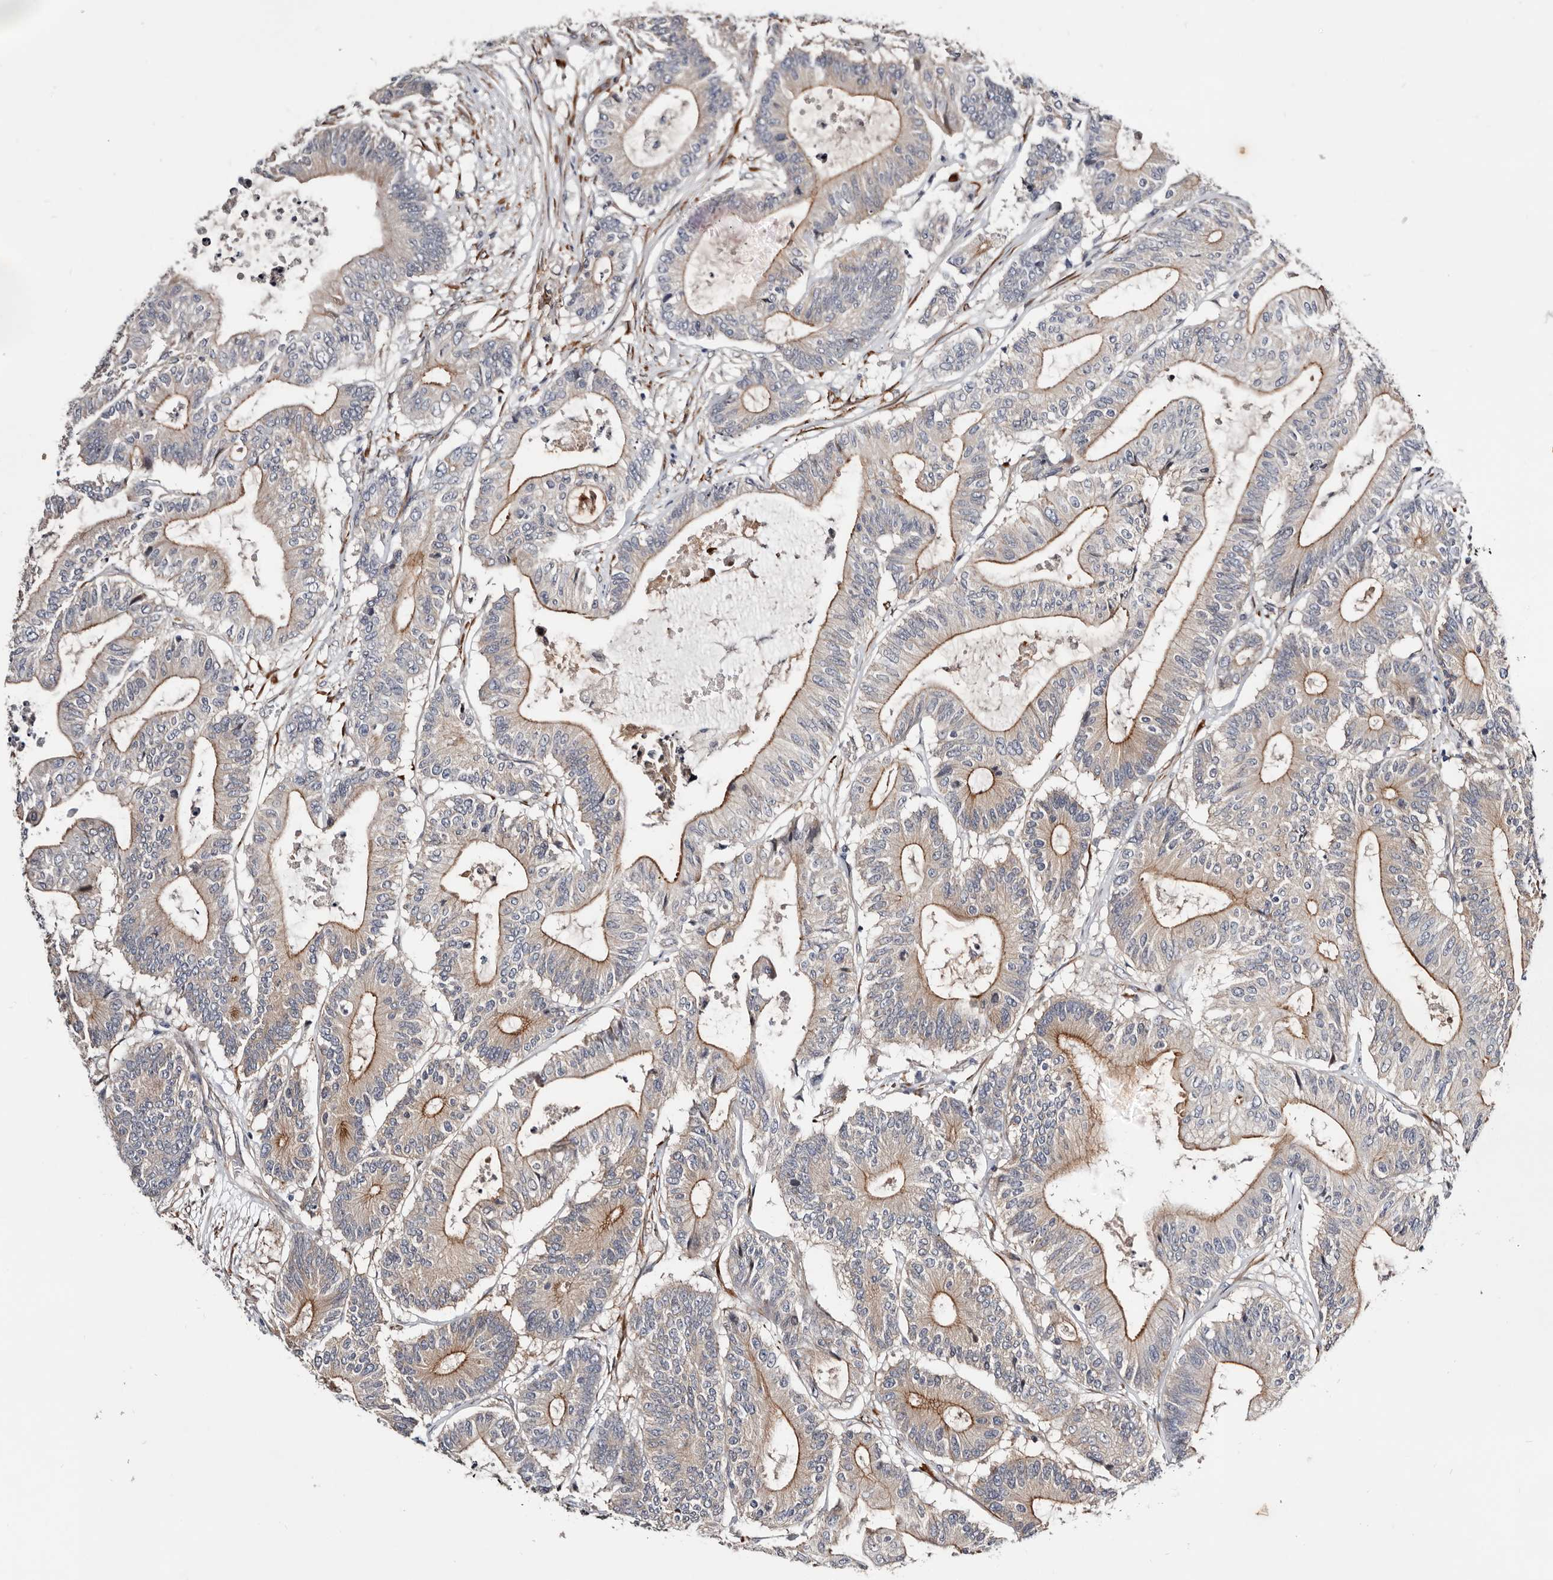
{"staining": {"intensity": "moderate", "quantity": "25%-75%", "location": "cytoplasmic/membranous"}, "tissue": "colorectal cancer", "cell_type": "Tumor cells", "image_type": "cancer", "snomed": [{"axis": "morphology", "description": "Adenocarcinoma, NOS"}, {"axis": "topography", "description": "Colon"}], "caption": "This is a histology image of immunohistochemistry (IHC) staining of adenocarcinoma (colorectal), which shows moderate positivity in the cytoplasmic/membranous of tumor cells.", "gene": "USH1C", "patient": {"sex": "female", "age": 84}}